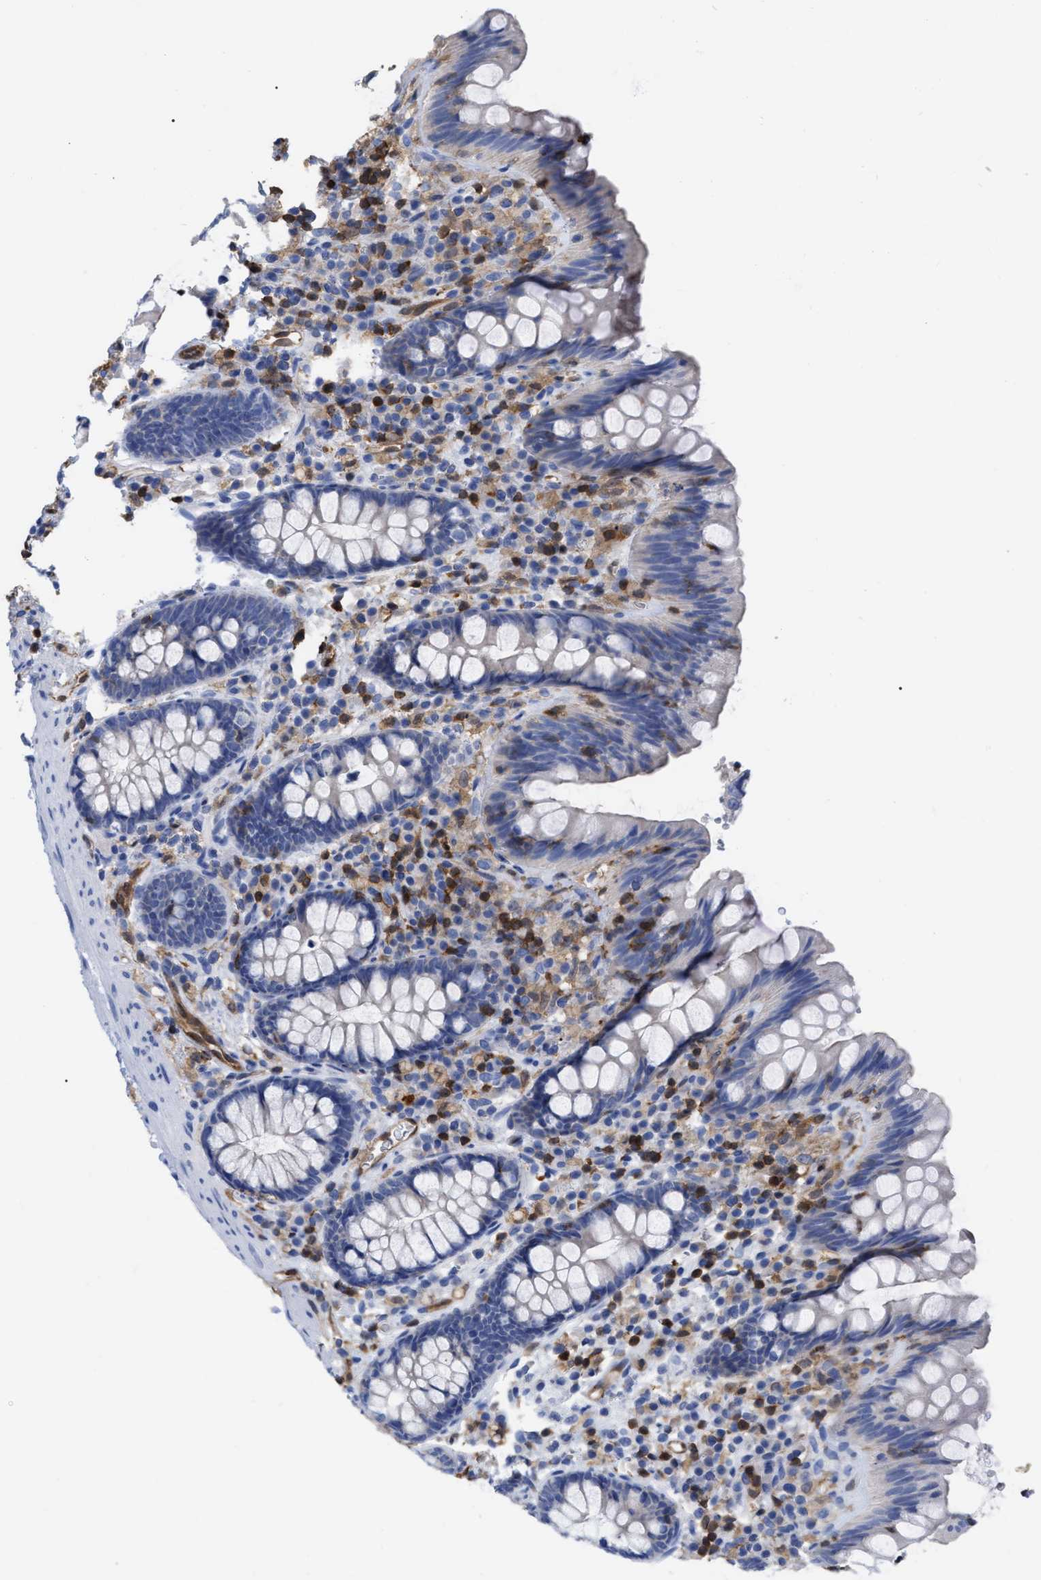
{"staining": {"intensity": "strong", "quantity": ">75%", "location": "cytoplasmic/membranous"}, "tissue": "colon", "cell_type": "Endothelial cells", "image_type": "normal", "snomed": [{"axis": "morphology", "description": "Normal tissue, NOS"}, {"axis": "topography", "description": "Colon"}], "caption": "Immunohistochemistry (IHC) of benign human colon demonstrates high levels of strong cytoplasmic/membranous positivity in about >75% of endothelial cells. The protein is stained brown, and the nuclei are stained in blue (DAB IHC with brightfield microscopy, high magnification).", "gene": "GIMAP4", "patient": {"sex": "female", "age": 80}}